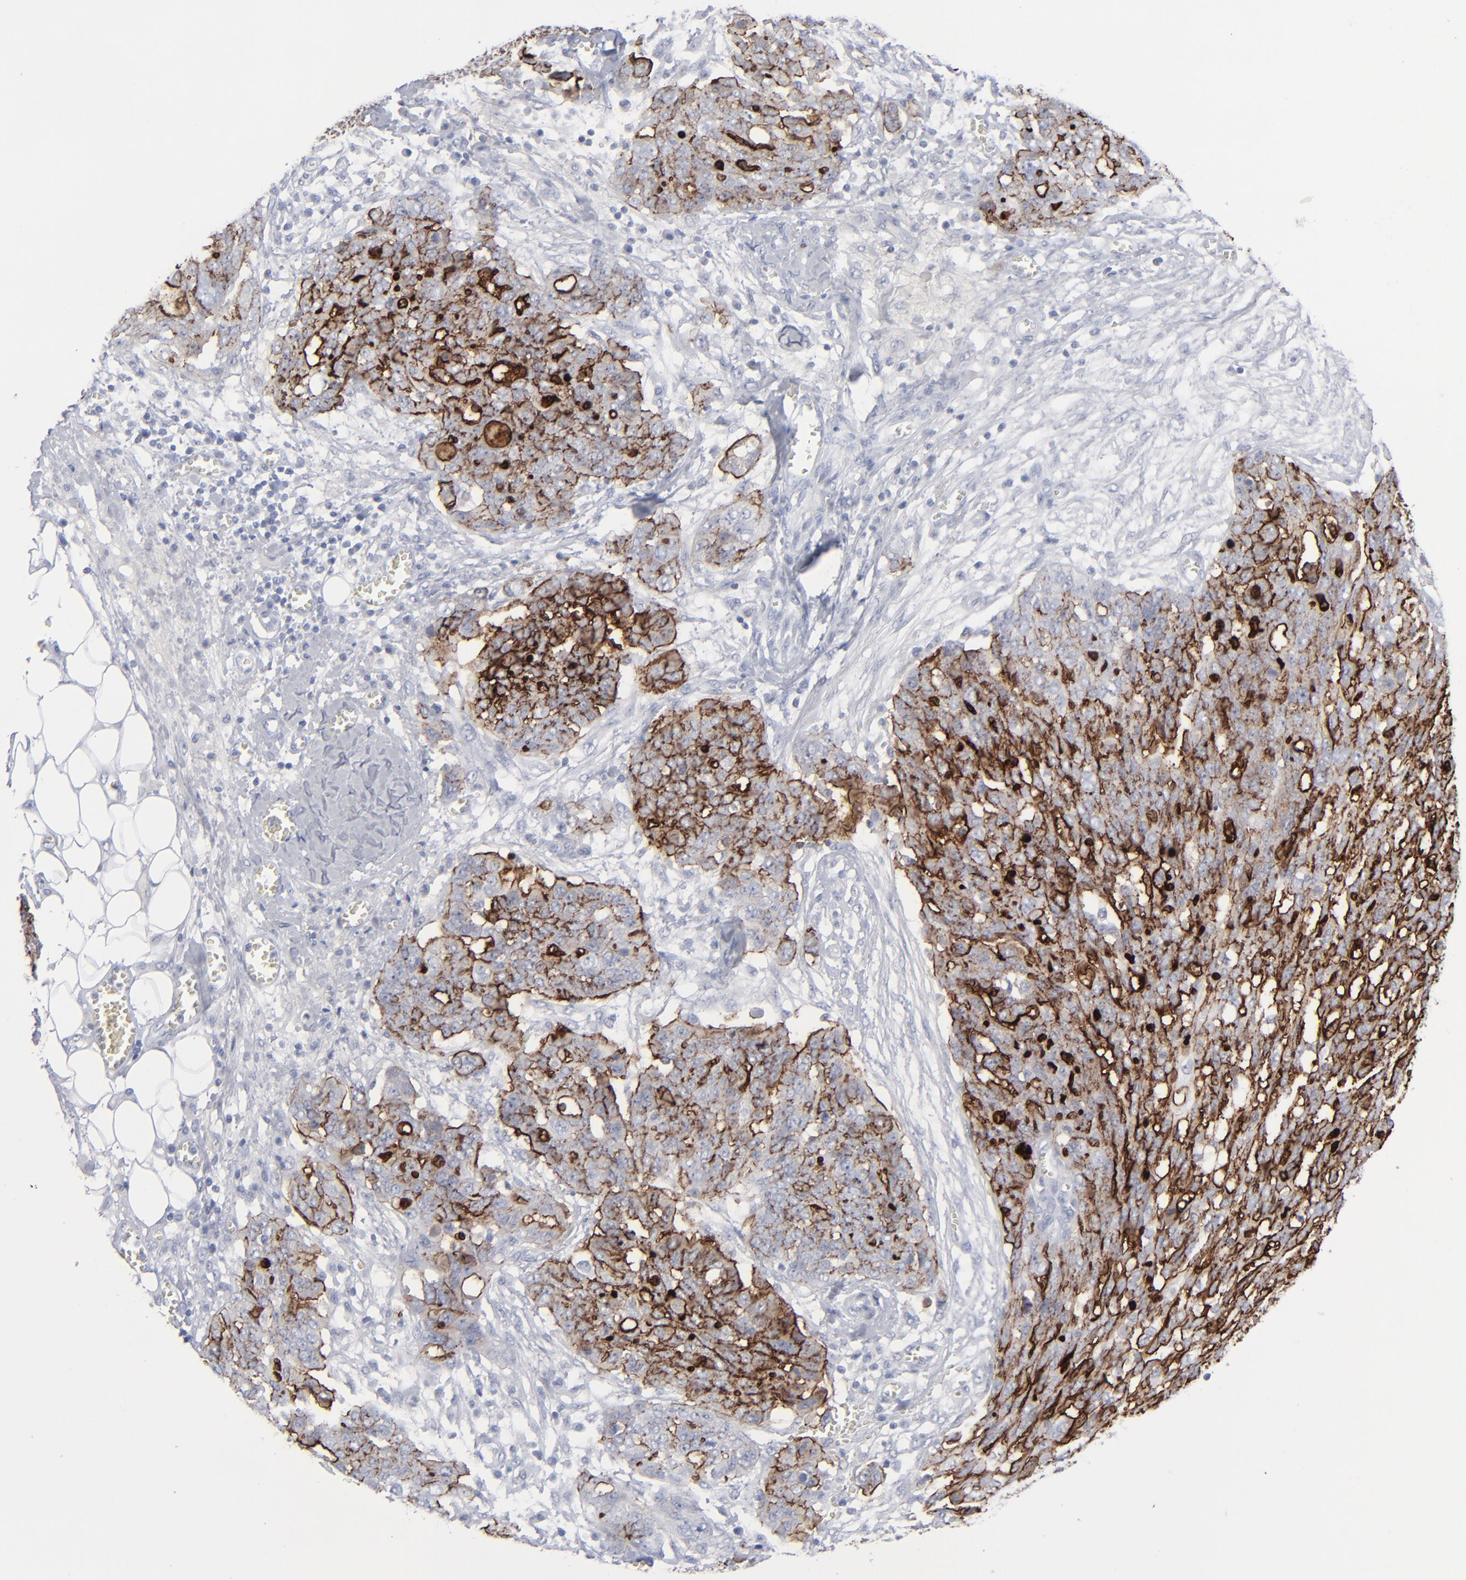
{"staining": {"intensity": "moderate", "quantity": "25%-75%", "location": "cytoplasmic/membranous"}, "tissue": "ovarian cancer", "cell_type": "Tumor cells", "image_type": "cancer", "snomed": [{"axis": "morphology", "description": "Cystadenocarcinoma, serous, NOS"}, {"axis": "topography", "description": "Soft tissue"}, {"axis": "topography", "description": "Ovary"}], "caption": "Immunohistochemistry (IHC) micrograph of neoplastic tissue: human ovarian serous cystadenocarcinoma stained using immunohistochemistry (IHC) reveals medium levels of moderate protein expression localized specifically in the cytoplasmic/membranous of tumor cells, appearing as a cytoplasmic/membranous brown color.", "gene": "MSLN", "patient": {"sex": "female", "age": 57}}